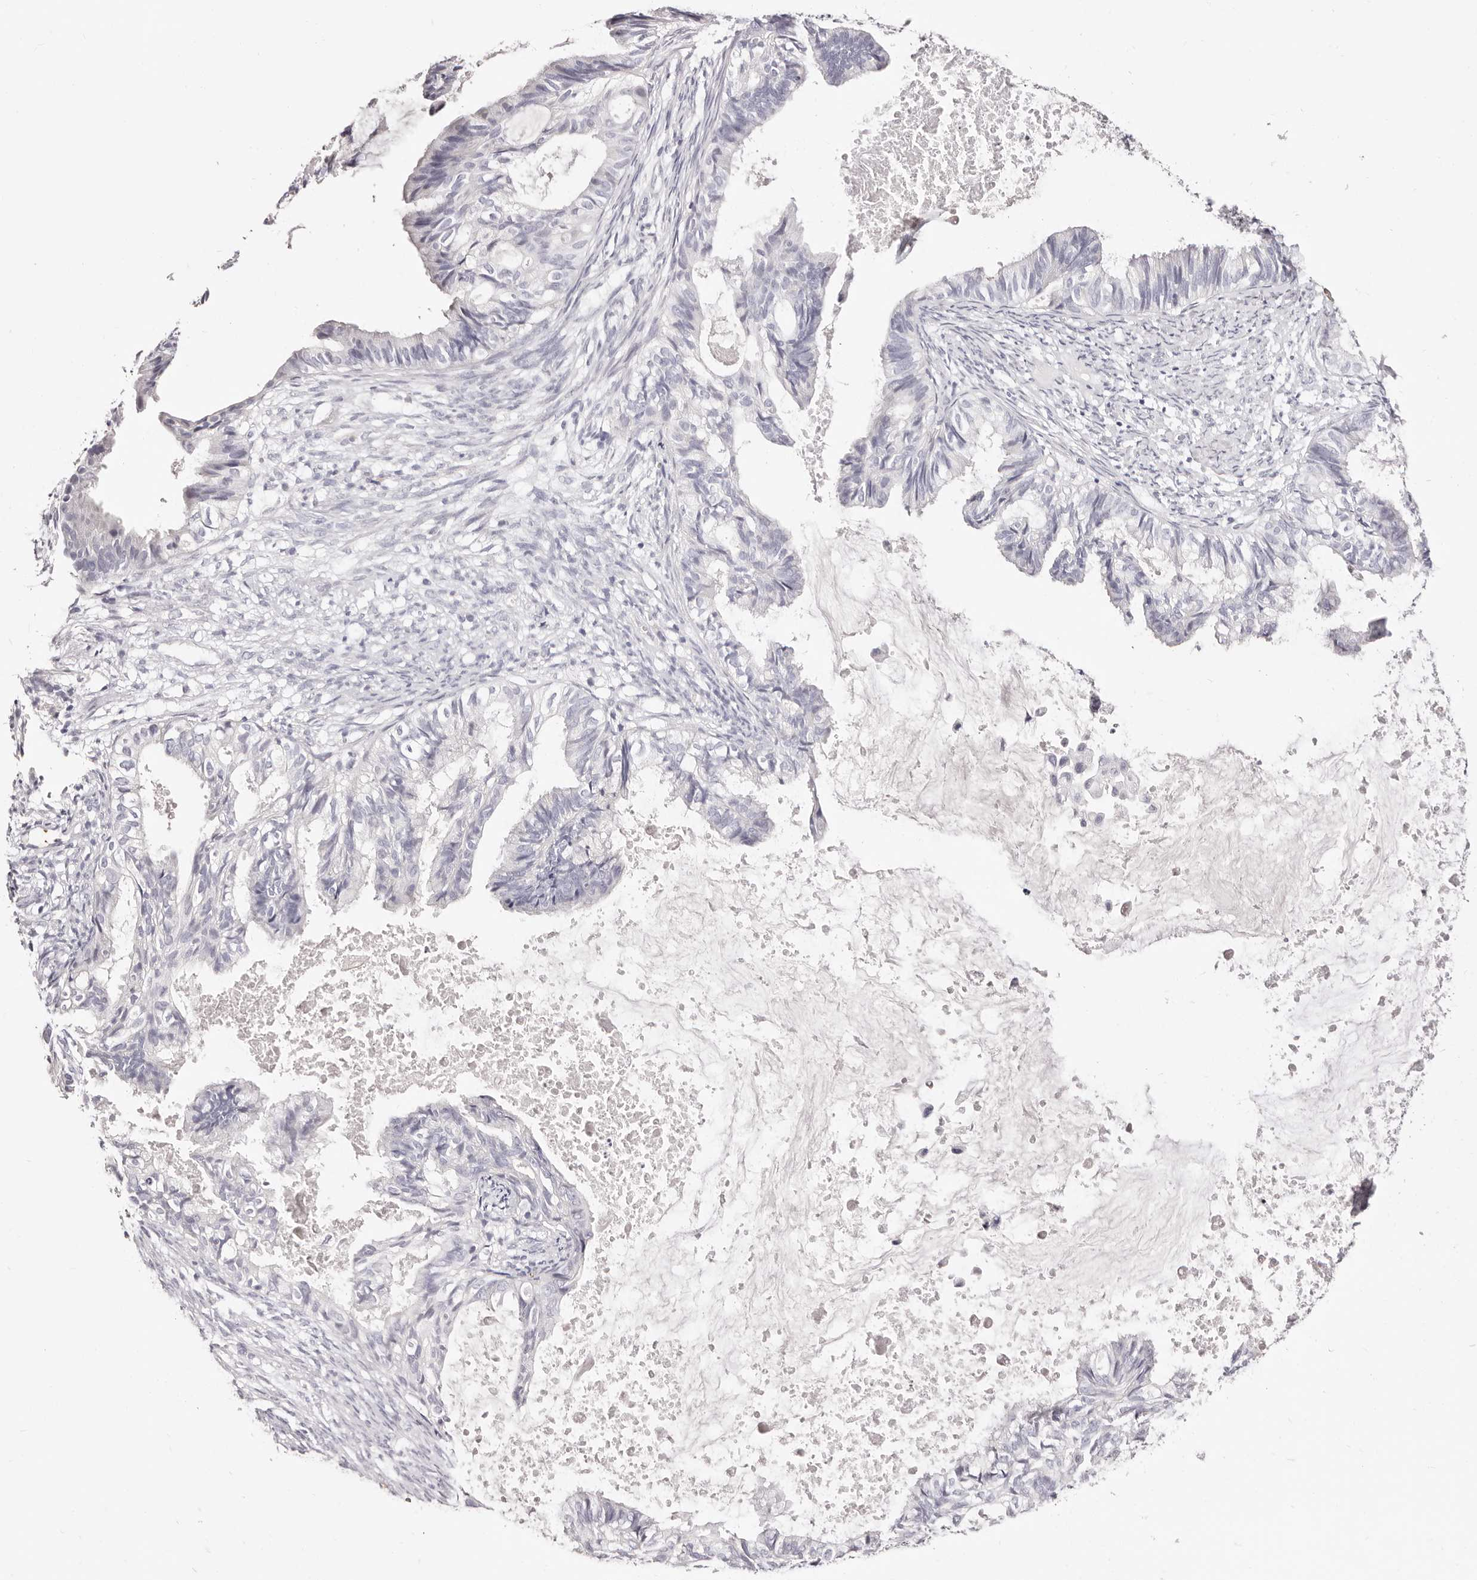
{"staining": {"intensity": "negative", "quantity": "none", "location": "none"}, "tissue": "cervical cancer", "cell_type": "Tumor cells", "image_type": "cancer", "snomed": [{"axis": "morphology", "description": "Normal tissue, NOS"}, {"axis": "morphology", "description": "Adenocarcinoma, NOS"}, {"axis": "topography", "description": "Cervix"}, {"axis": "topography", "description": "Endometrium"}], "caption": "Immunohistochemistry of adenocarcinoma (cervical) reveals no expression in tumor cells. Nuclei are stained in blue.", "gene": "PF4", "patient": {"sex": "female", "age": 86}}